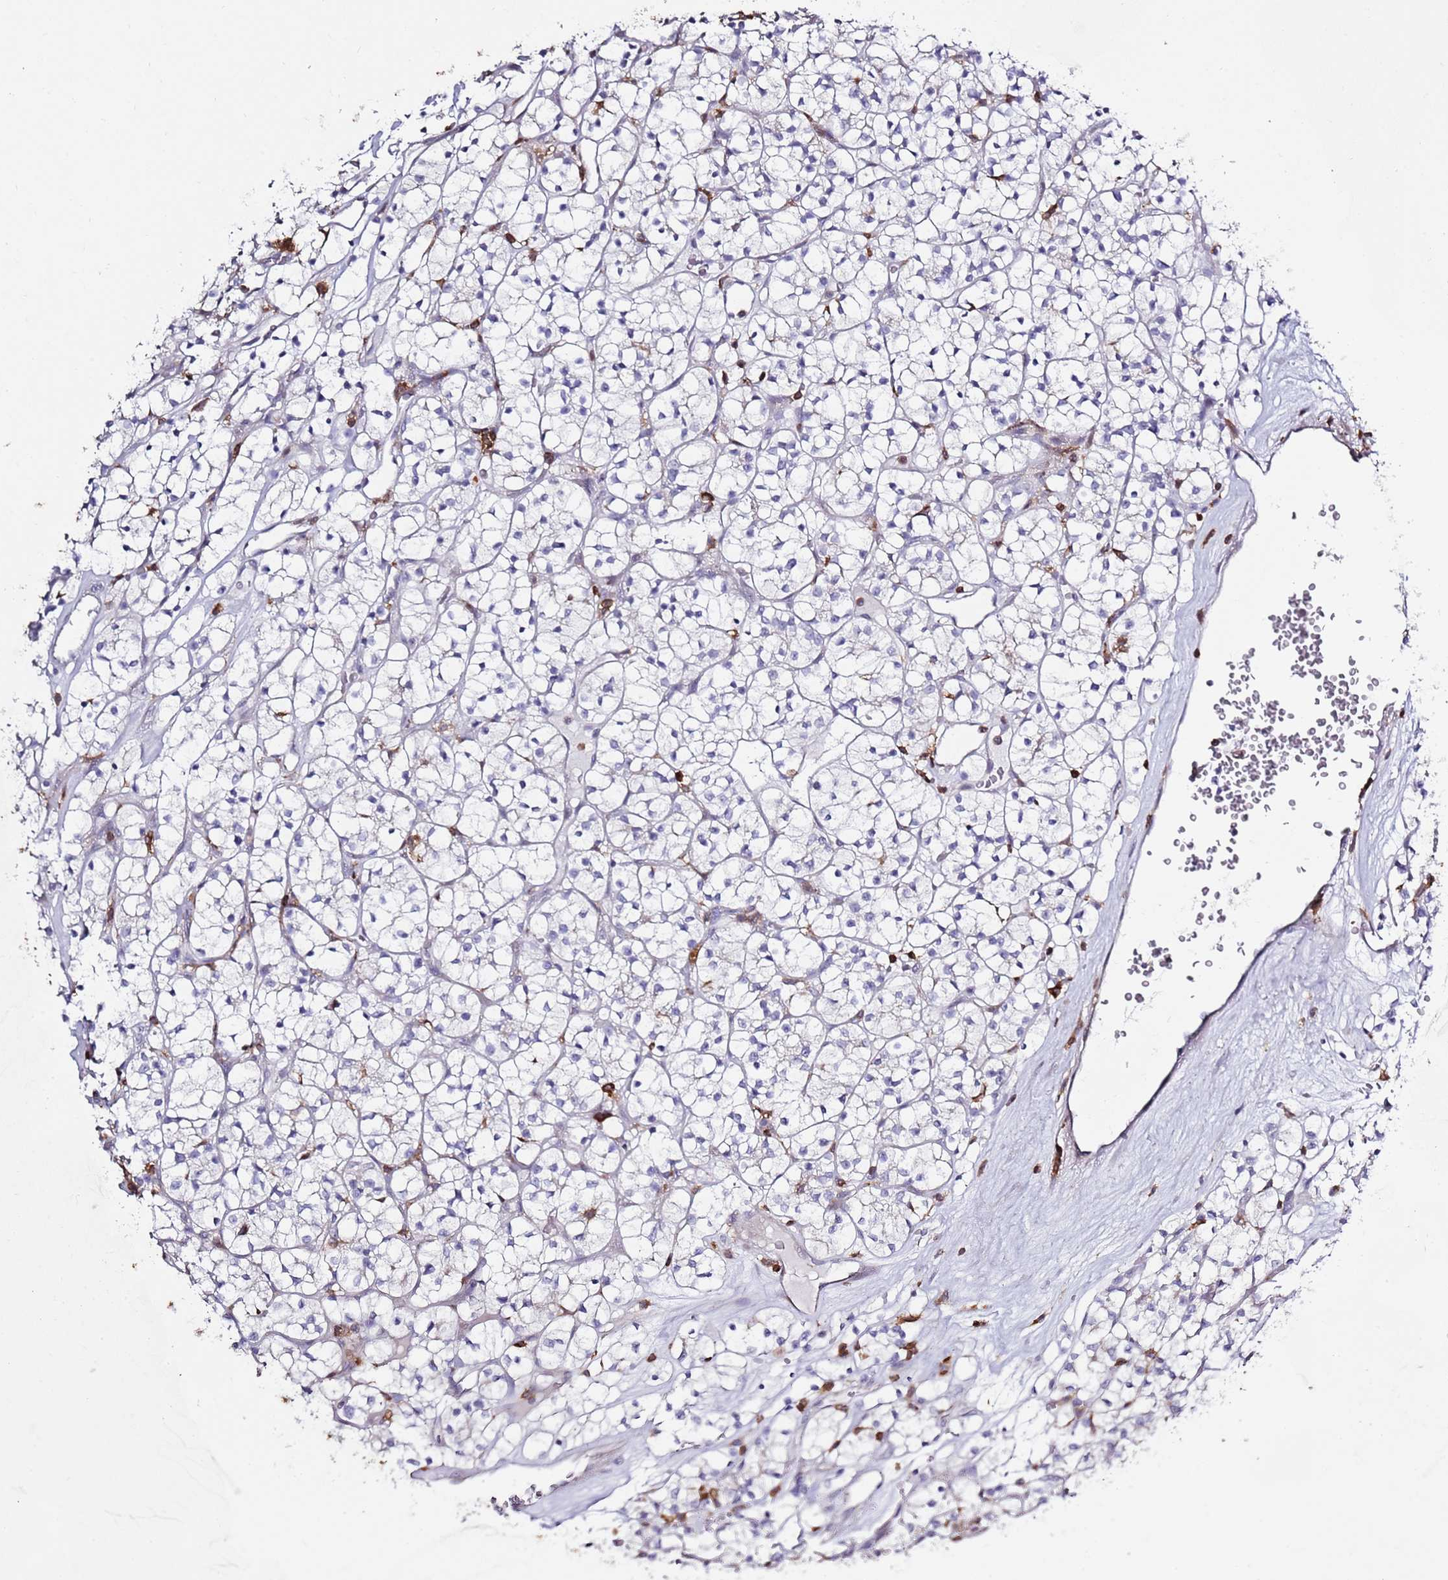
{"staining": {"intensity": "negative", "quantity": "none", "location": "none"}, "tissue": "renal cancer", "cell_type": "Tumor cells", "image_type": "cancer", "snomed": [{"axis": "morphology", "description": "Adenocarcinoma, NOS"}, {"axis": "topography", "description": "Kidney"}], "caption": "Immunohistochemistry histopathology image of renal cancer (adenocarcinoma) stained for a protein (brown), which exhibits no positivity in tumor cells.", "gene": "LPXN", "patient": {"sex": "female", "age": 64}}